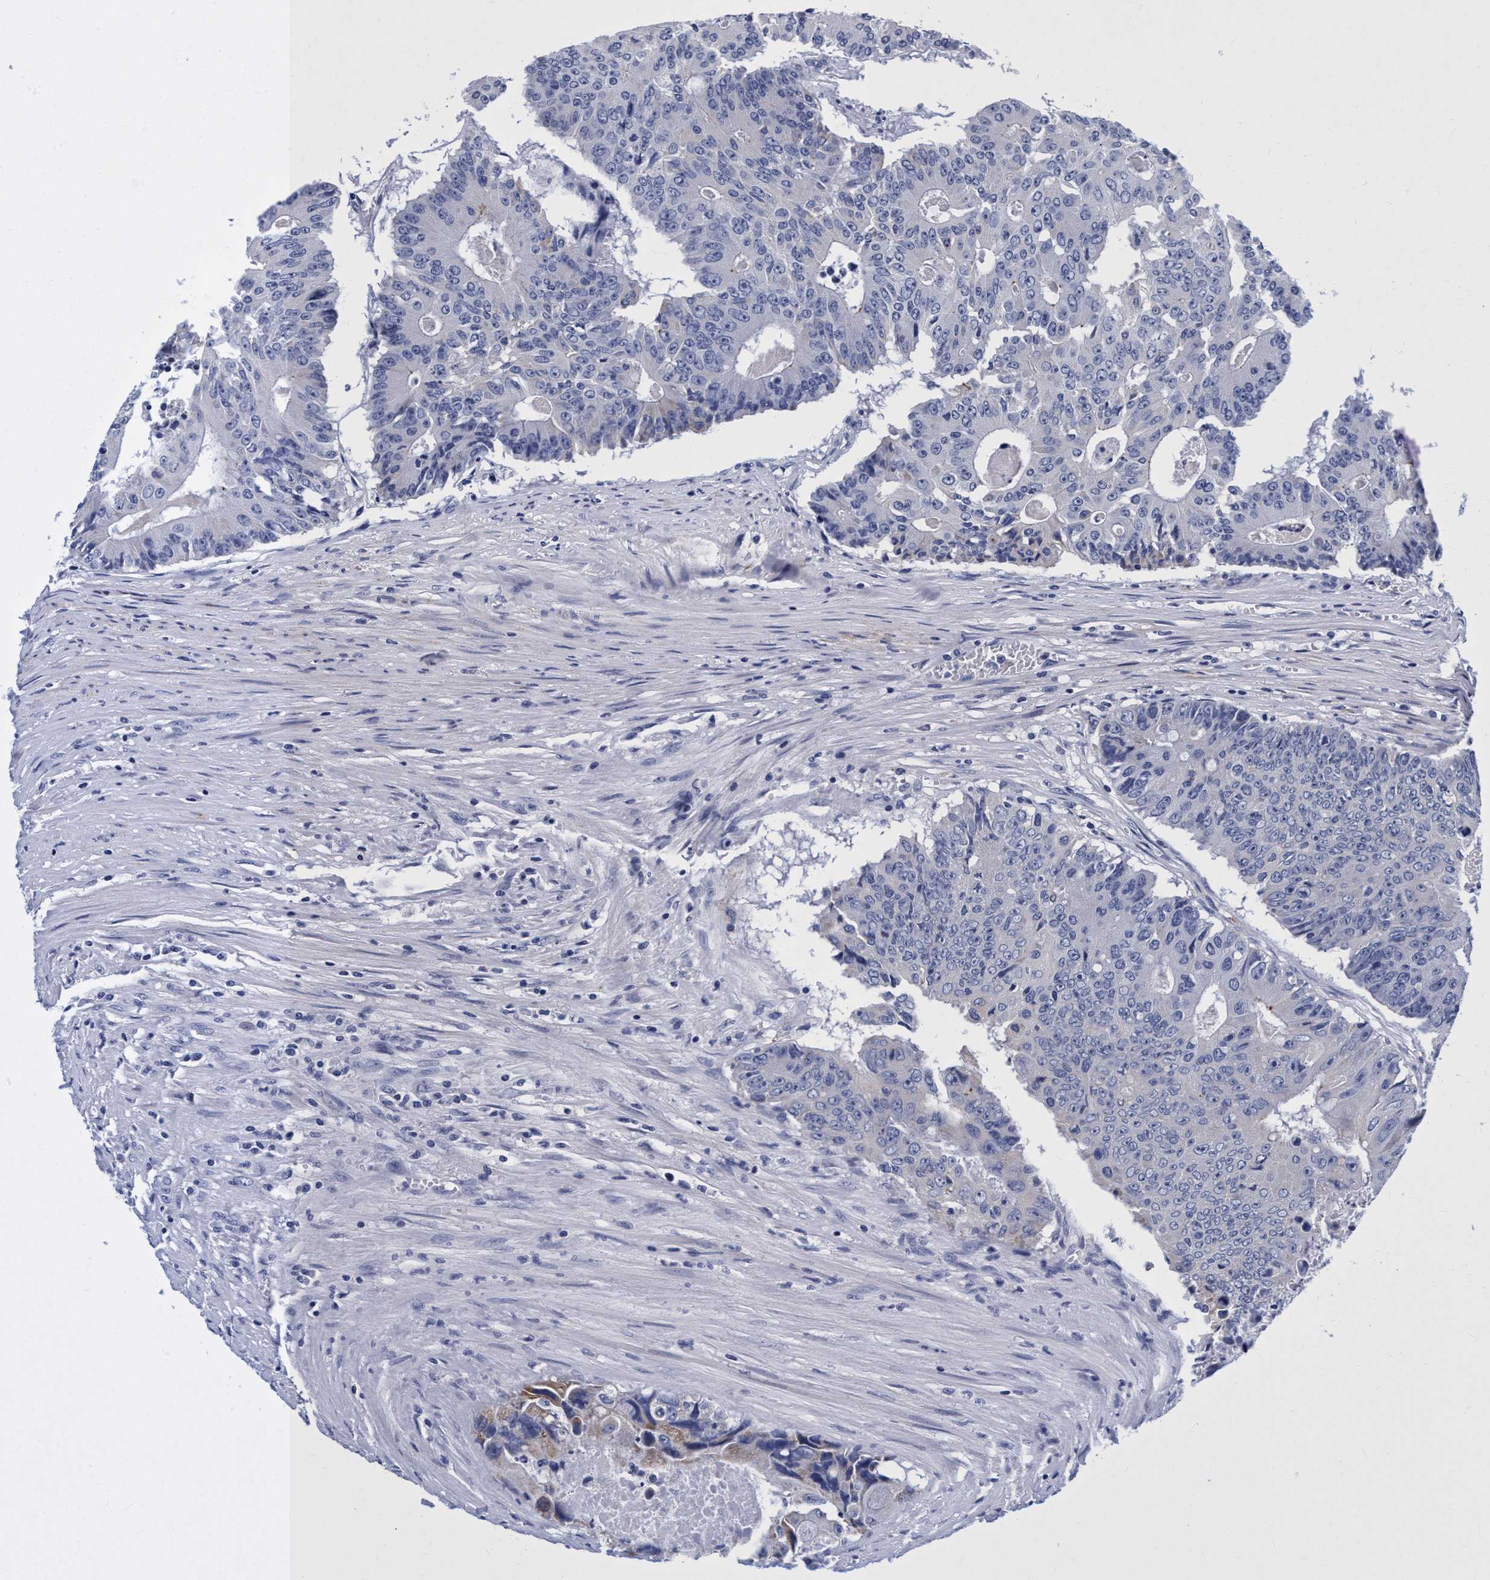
{"staining": {"intensity": "negative", "quantity": "none", "location": "none"}, "tissue": "colorectal cancer", "cell_type": "Tumor cells", "image_type": "cancer", "snomed": [{"axis": "morphology", "description": "Adenocarcinoma, NOS"}, {"axis": "topography", "description": "Colon"}], "caption": "Immunohistochemical staining of colorectal cancer exhibits no significant expression in tumor cells.", "gene": "PLPPR1", "patient": {"sex": "male", "age": 87}}